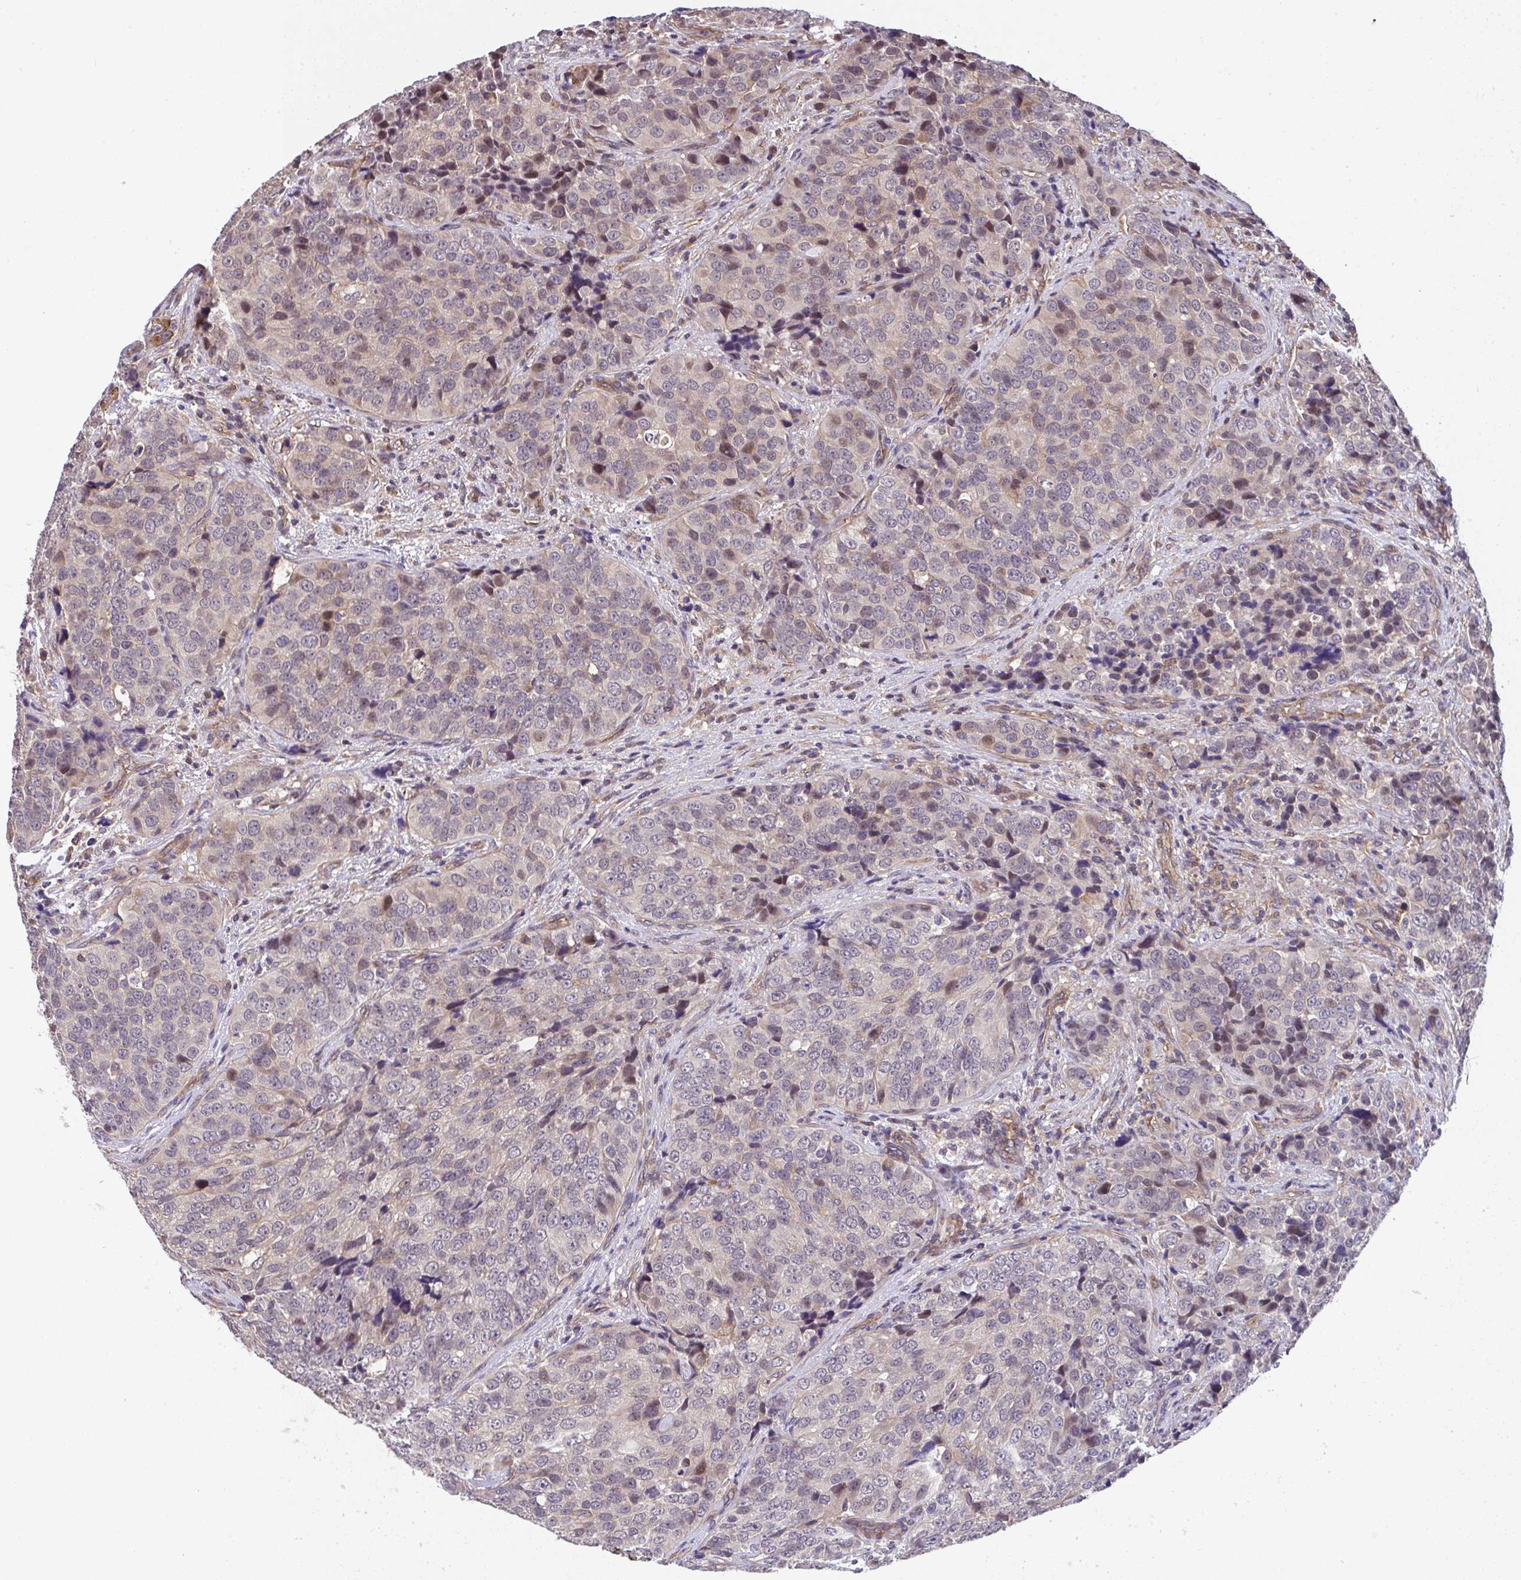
{"staining": {"intensity": "moderate", "quantity": "25%-75%", "location": "nuclear"}, "tissue": "urothelial cancer", "cell_type": "Tumor cells", "image_type": "cancer", "snomed": [{"axis": "morphology", "description": "Urothelial carcinoma, NOS"}, {"axis": "topography", "description": "Urinary bladder"}], "caption": "Protein staining of transitional cell carcinoma tissue exhibits moderate nuclear expression in approximately 25%-75% of tumor cells. (brown staining indicates protein expression, while blue staining denotes nuclei).", "gene": "ZNF696", "patient": {"sex": "male", "age": 52}}